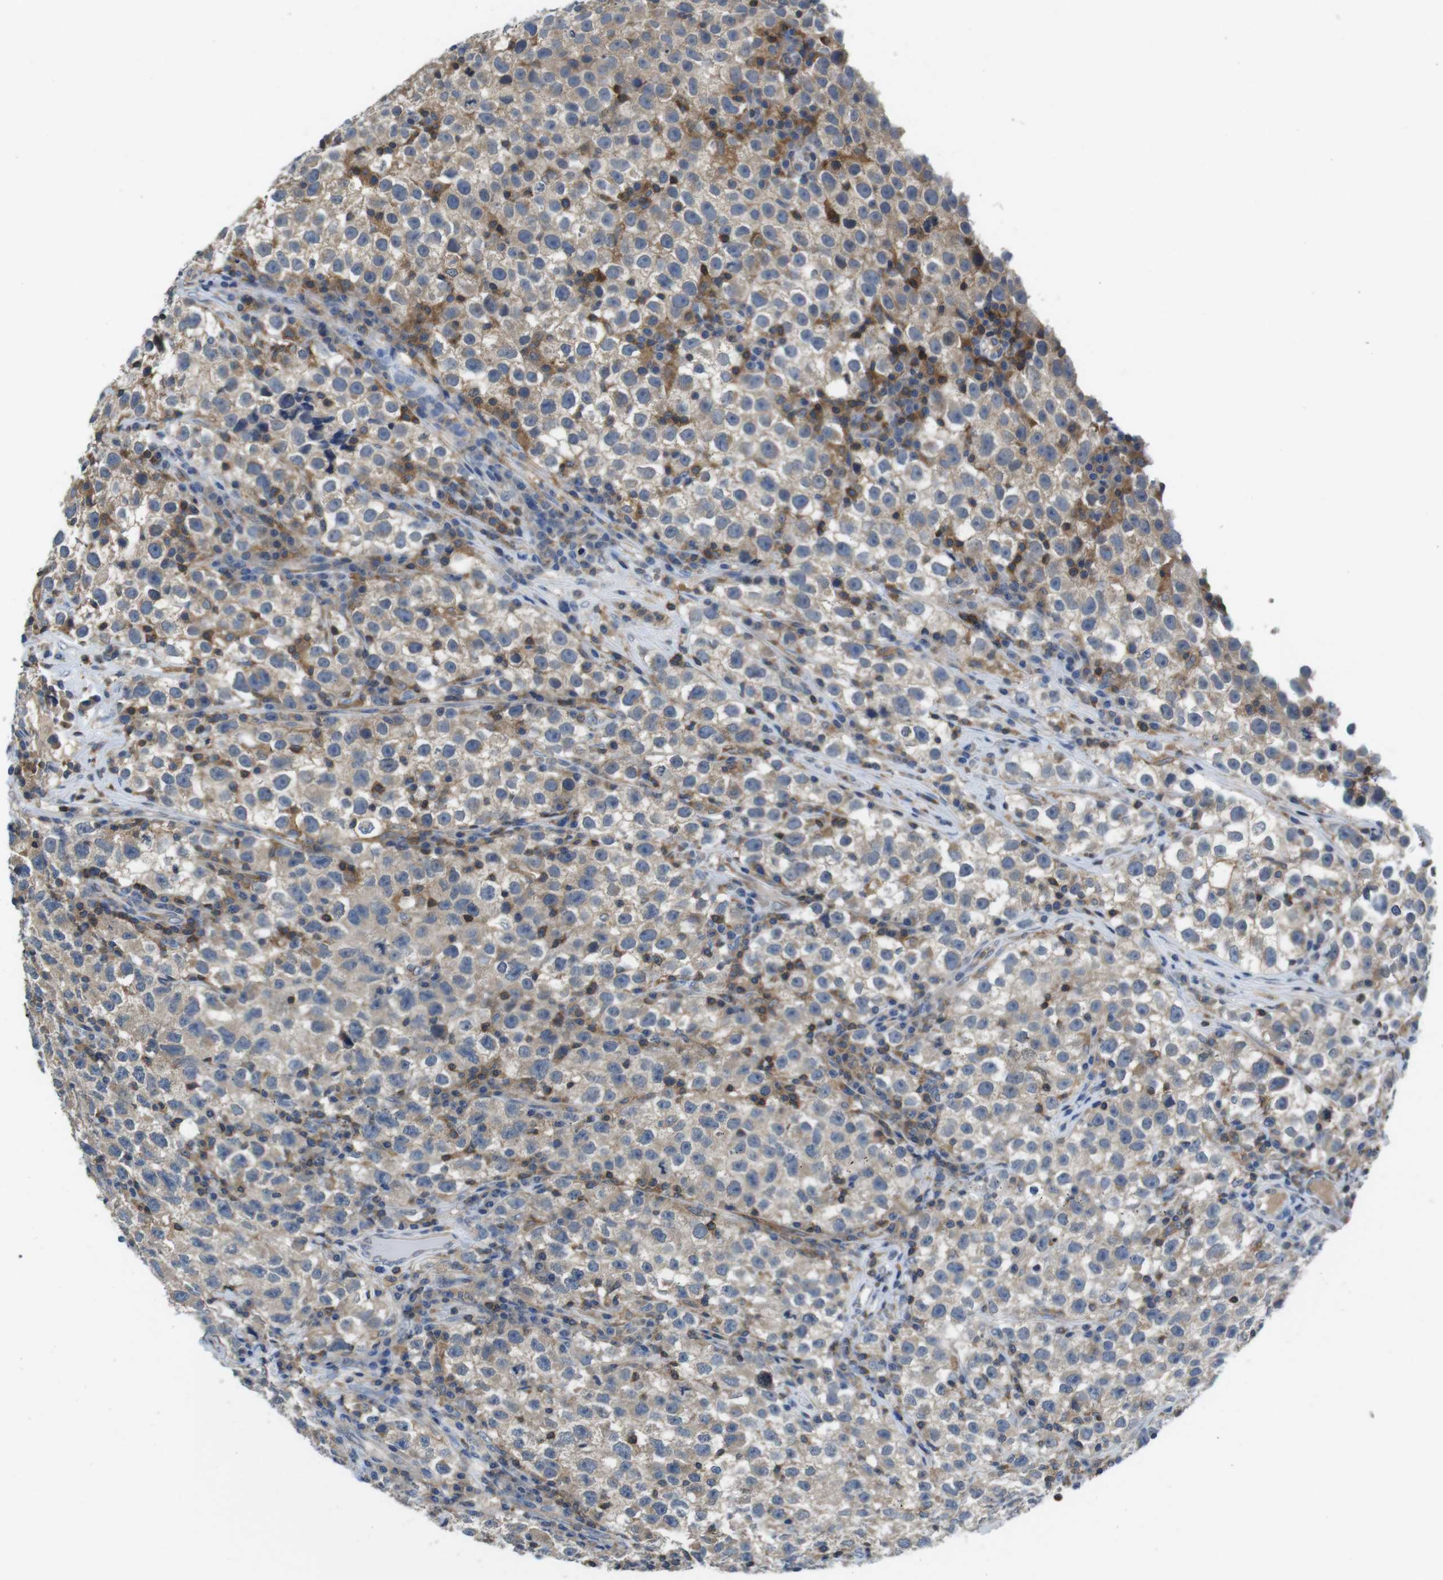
{"staining": {"intensity": "weak", "quantity": "<25%", "location": "cytoplasmic/membranous"}, "tissue": "testis cancer", "cell_type": "Tumor cells", "image_type": "cancer", "snomed": [{"axis": "morphology", "description": "Seminoma, NOS"}, {"axis": "topography", "description": "Testis"}], "caption": "The image reveals no staining of tumor cells in testis cancer (seminoma).", "gene": "PIK3CD", "patient": {"sex": "male", "age": 22}}